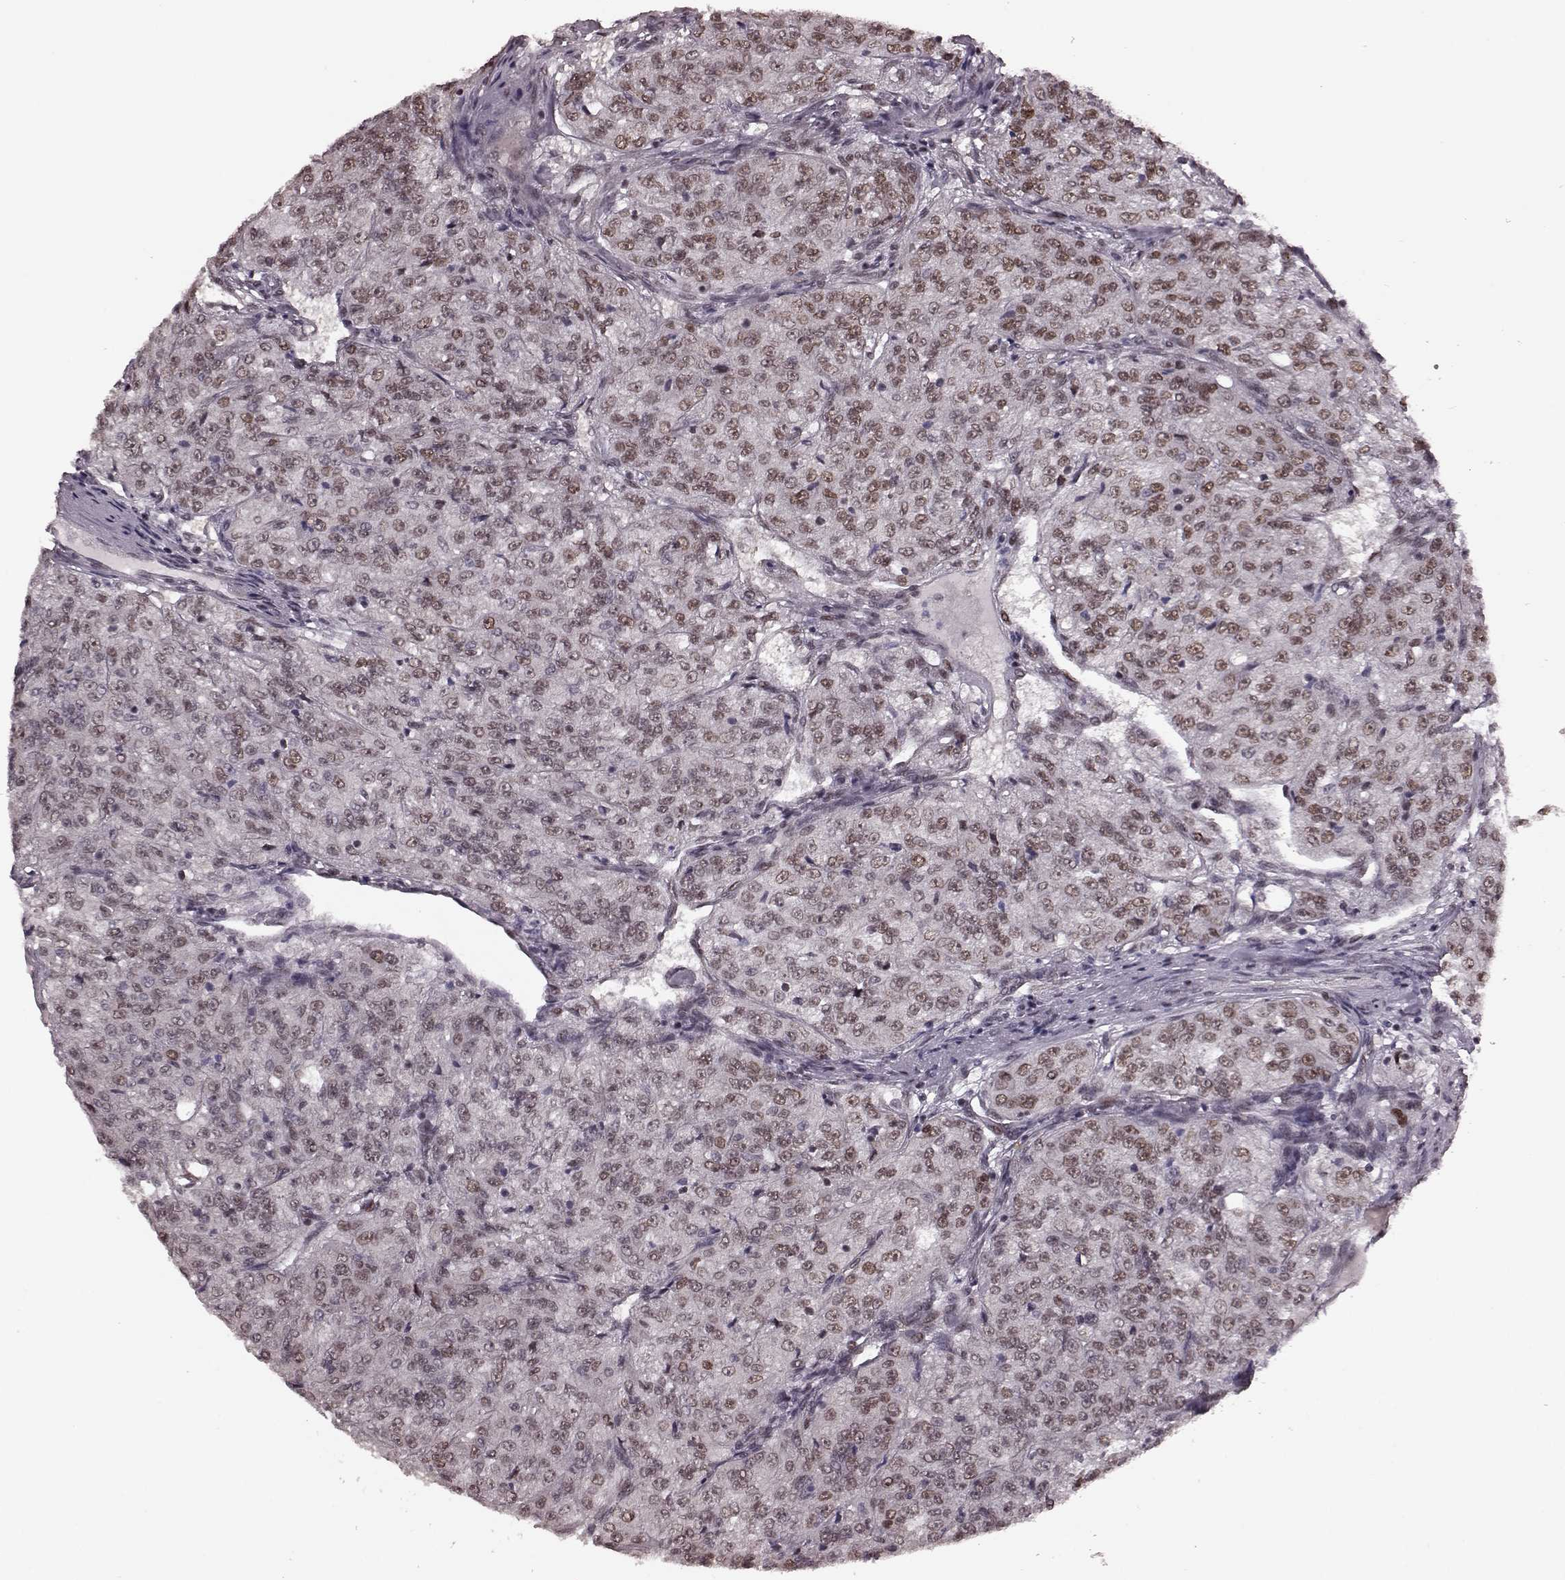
{"staining": {"intensity": "weak", "quantity": ">75%", "location": "nuclear"}, "tissue": "renal cancer", "cell_type": "Tumor cells", "image_type": "cancer", "snomed": [{"axis": "morphology", "description": "Adenocarcinoma, NOS"}, {"axis": "topography", "description": "Kidney"}], "caption": "Approximately >75% of tumor cells in human renal cancer demonstrate weak nuclear protein expression as visualized by brown immunohistochemical staining.", "gene": "NR2C1", "patient": {"sex": "female", "age": 63}}